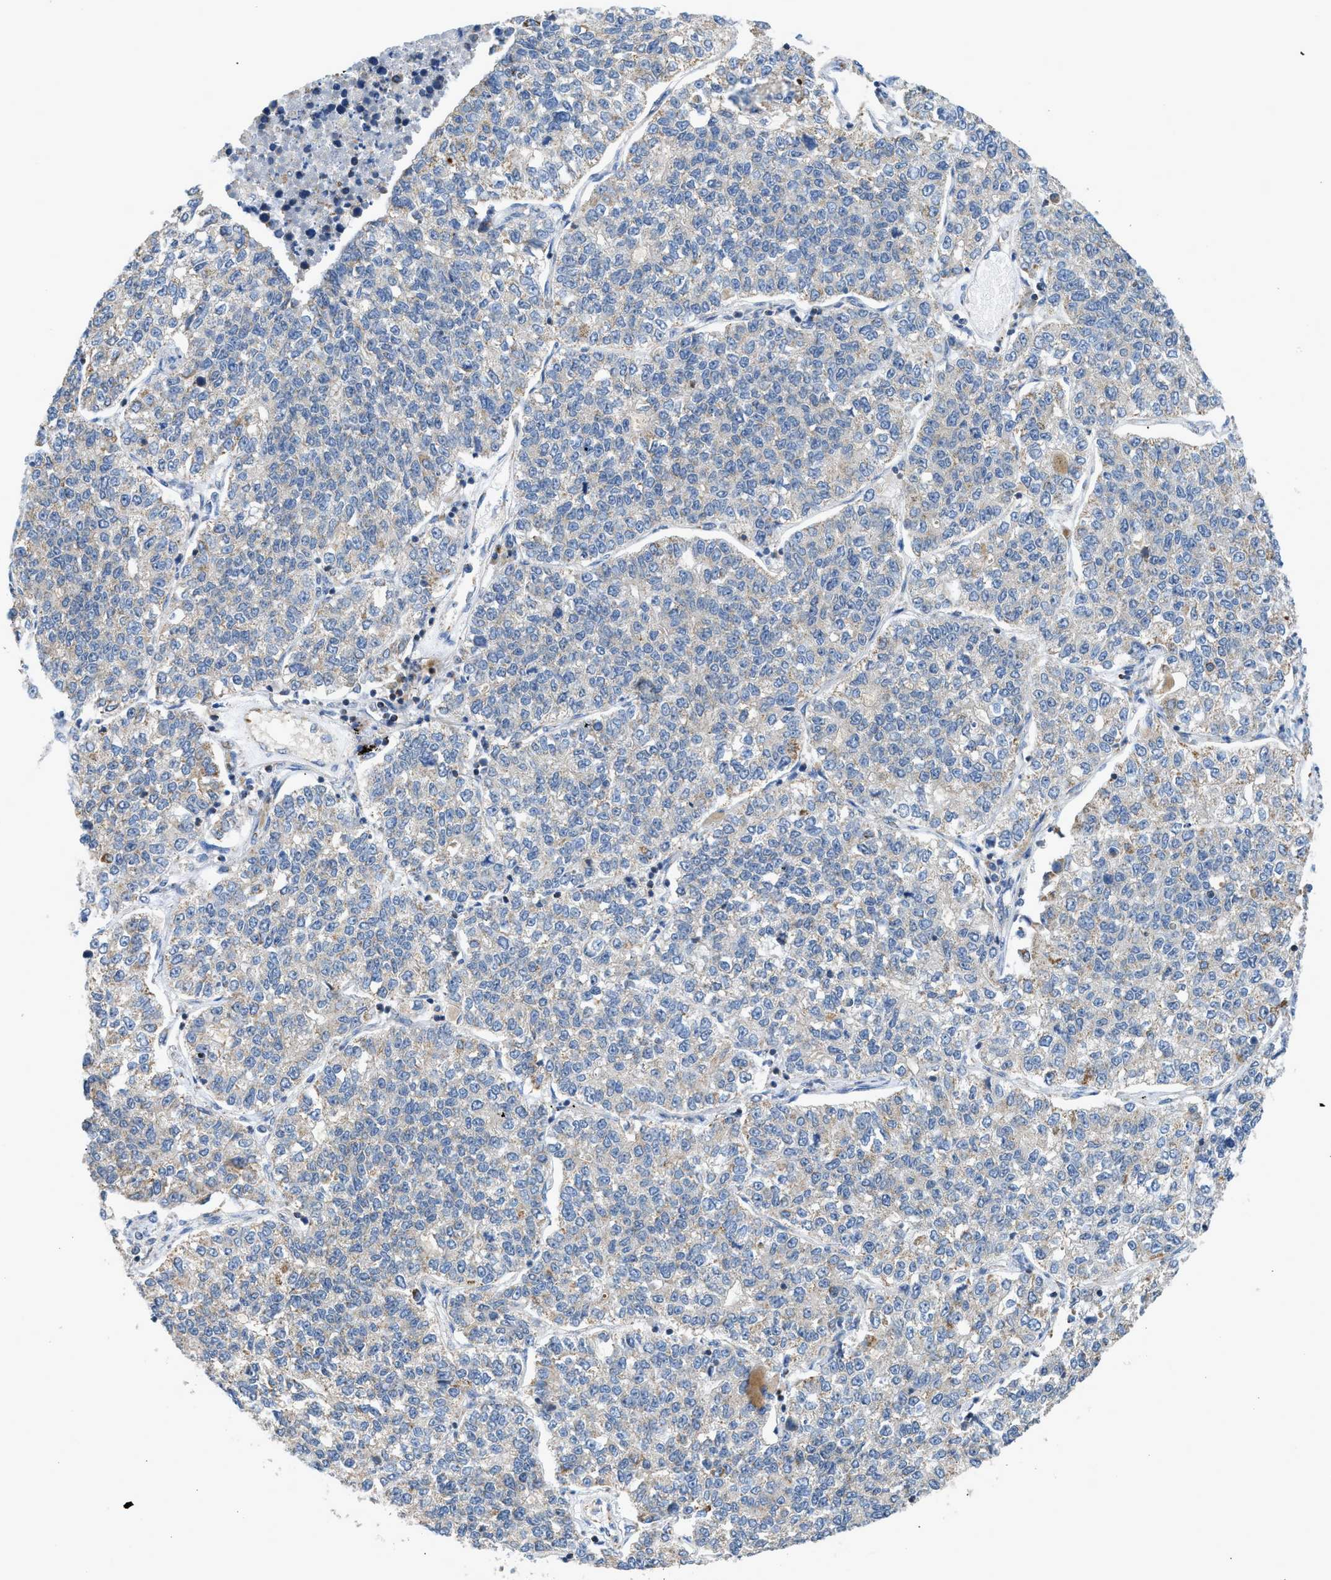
{"staining": {"intensity": "weak", "quantity": "25%-75%", "location": "cytoplasmic/membranous"}, "tissue": "lung cancer", "cell_type": "Tumor cells", "image_type": "cancer", "snomed": [{"axis": "morphology", "description": "Adenocarcinoma, NOS"}, {"axis": "topography", "description": "Lung"}], "caption": "Human adenocarcinoma (lung) stained with a brown dye displays weak cytoplasmic/membranous positive expression in about 25%-75% of tumor cells.", "gene": "GOT2", "patient": {"sex": "male", "age": 49}}